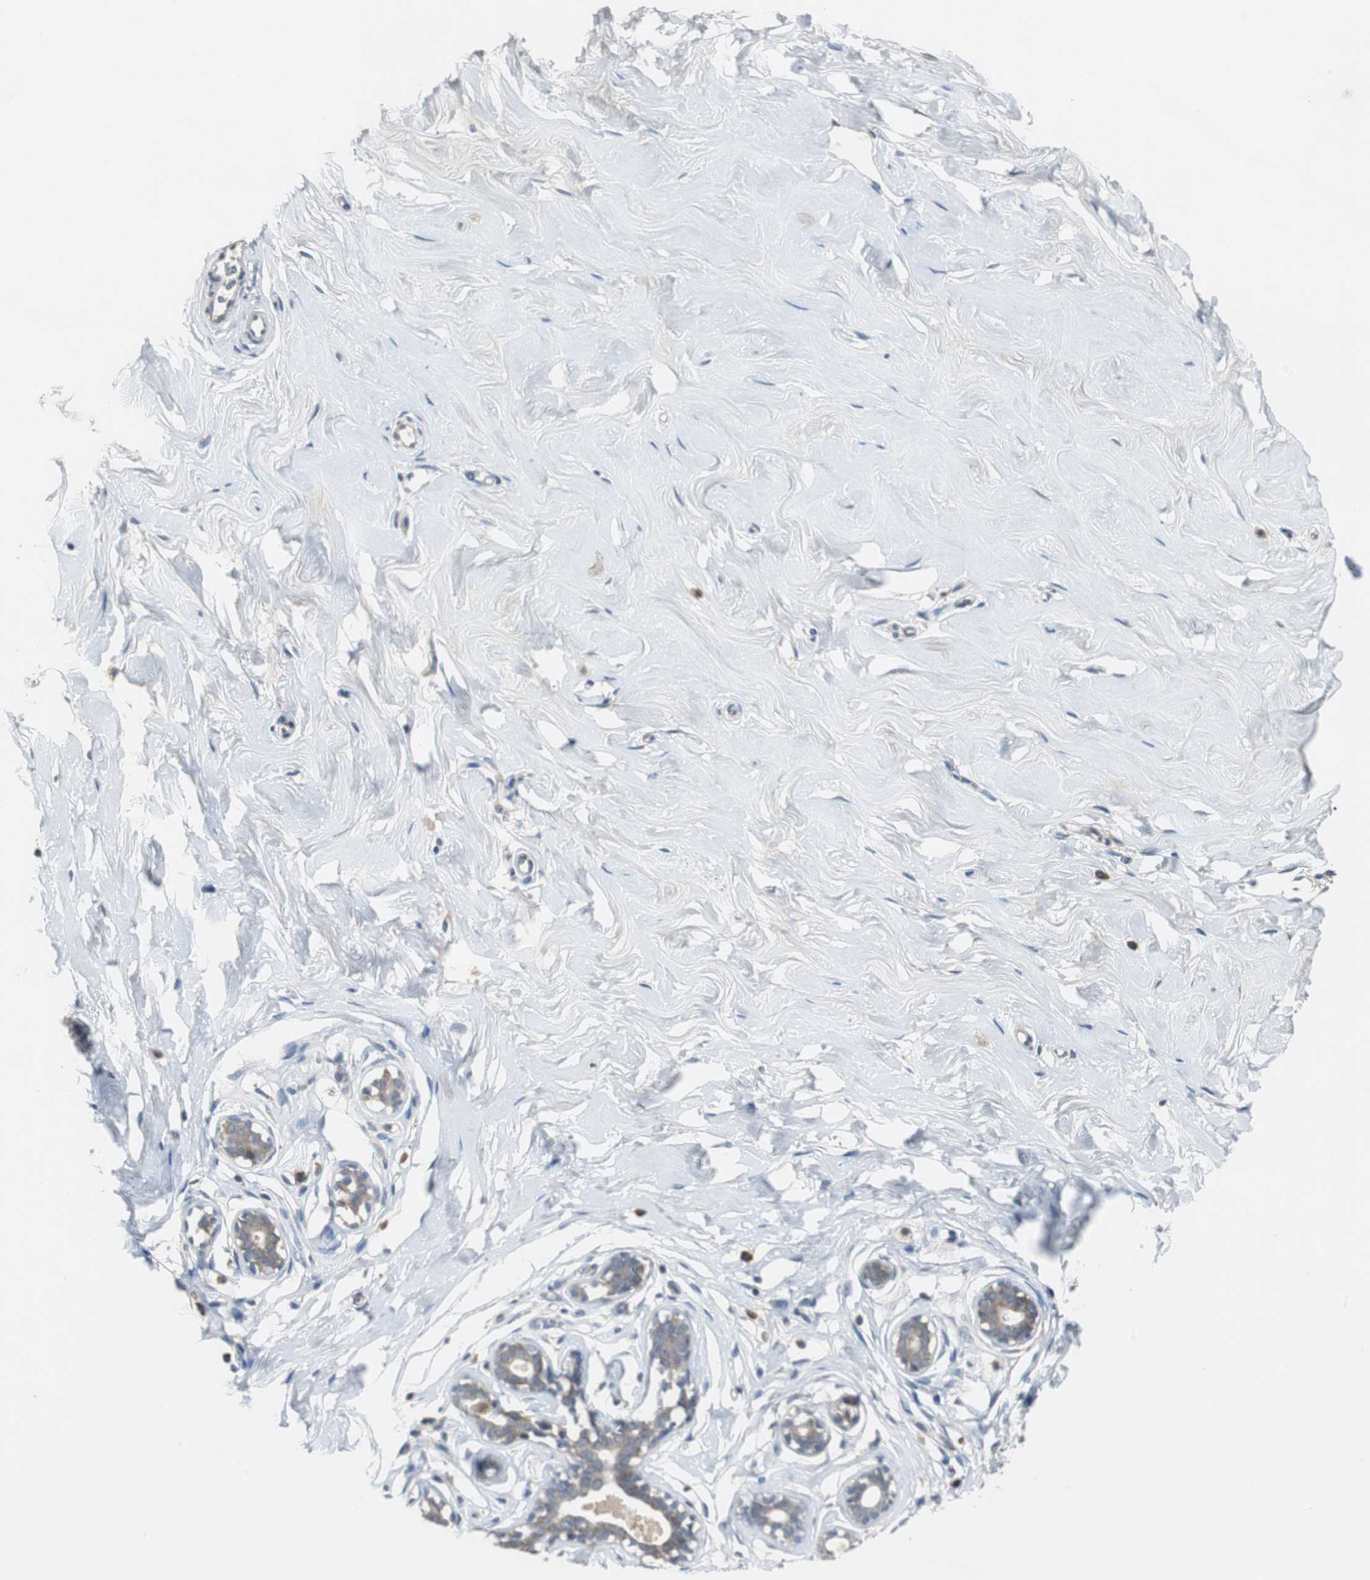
{"staining": {"intensity": "negative", "quantity": "none", "location": "none"}, "tissue": "breast", "cell_type": "Adipocytes", "image_type": "normal", "snomed": [{"axis": "morphology", "description": "Normal tissue, NOS"}, {"axis": "topography", "description": "Breast"}], "caption": "A photomicrograph of breast stained for a protein shows no brown staining in adipocytes.", "gene": "MYT1", "patient": {"sex": "female", "age": 23}}